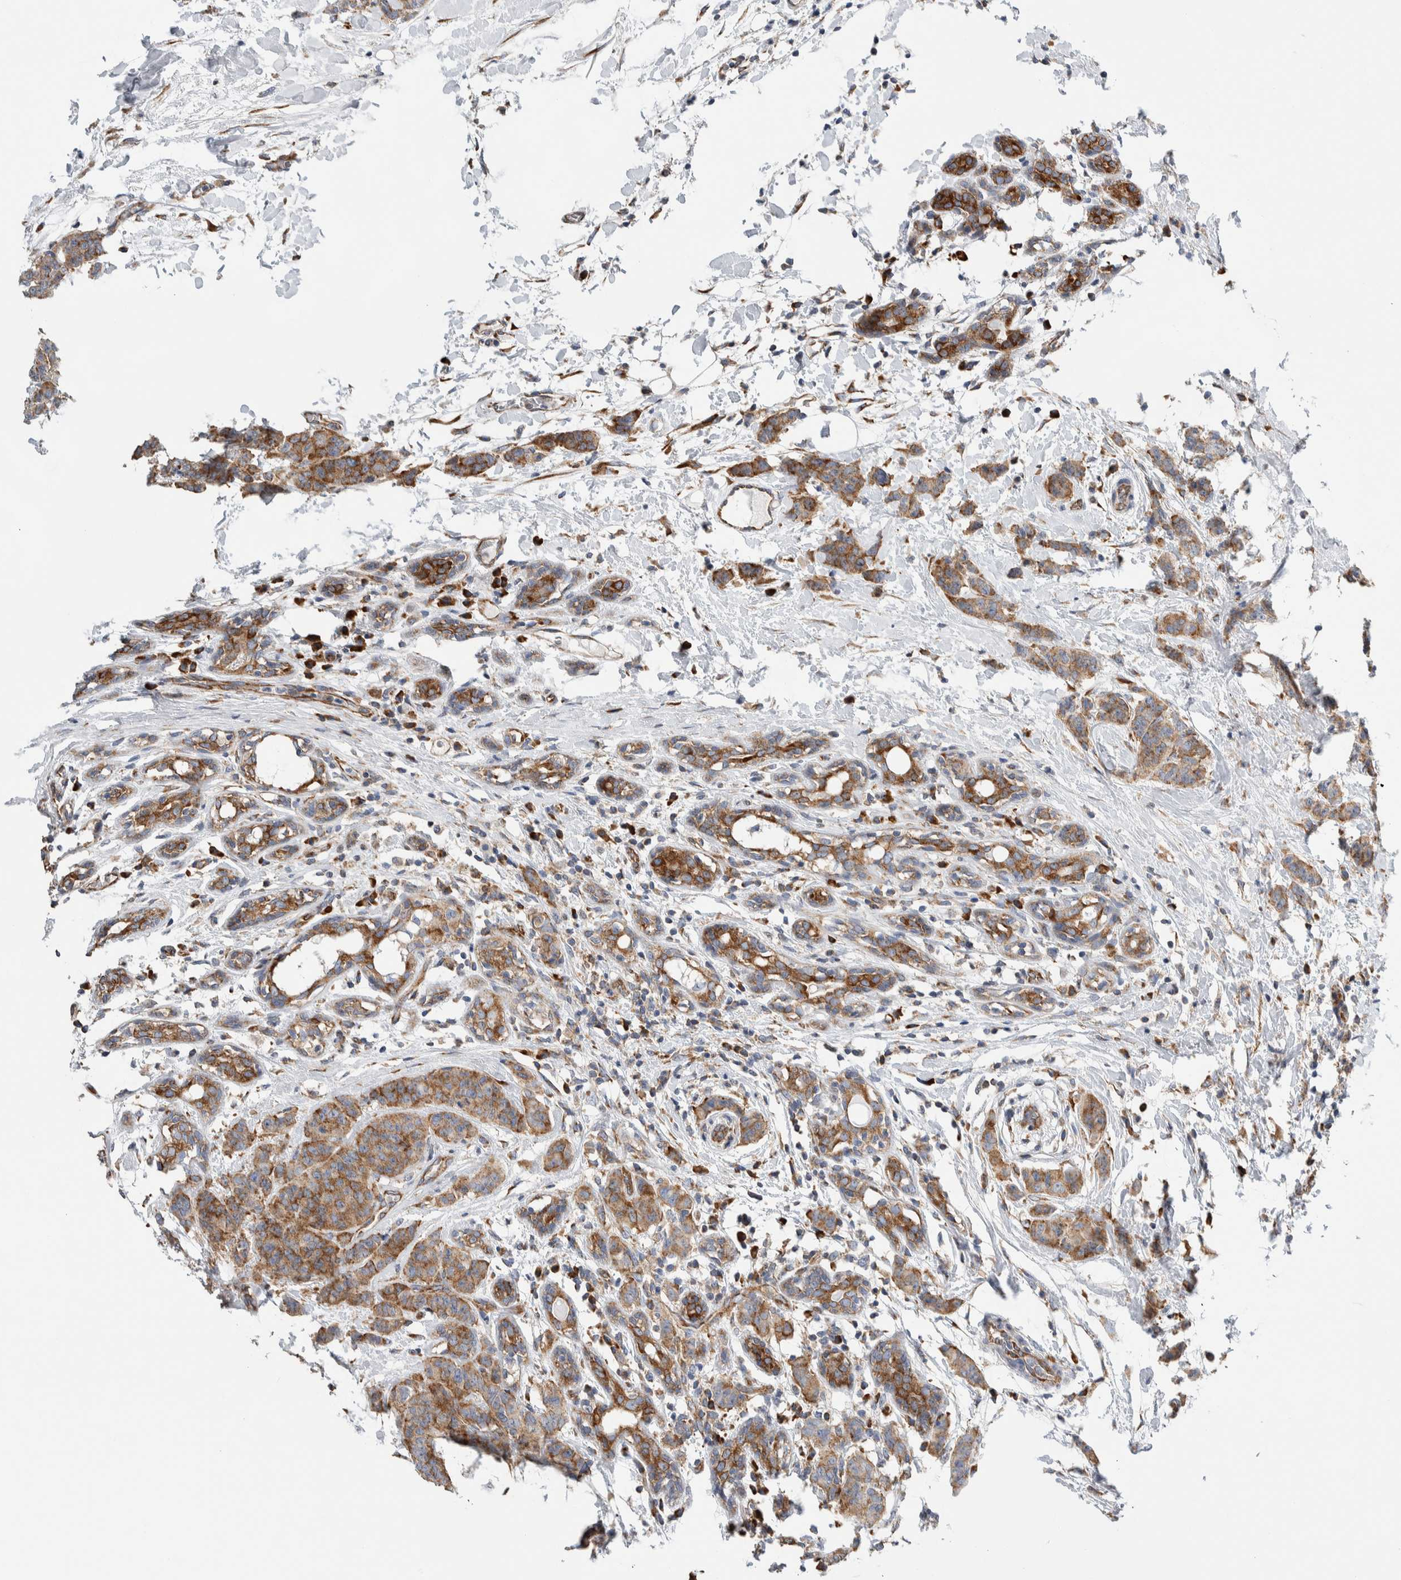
{"staining": {"intensity": "moderate", "quantity": ">75%", "location": "cytoplasmic/membranous"}, "tissue": "breast cancer", "cell_type": "Tumor cells", "image_type": "cancer", "snomed": [{"axis": "morphology", "description": "Normal tissue, NOS"}, {"axis": "morphology", "description": "Duct carcinoma"}, {"axis": "topography", "description": "Breast"}], "caption": "A histopathology image of breast cancer (intraductal carcinoma) stained for a protein exhibits moderate cytoplasmic/membranous brown staining in tumor cells.", "gene": "RACK1", "patient": {"sex": "female", "age": 40}}